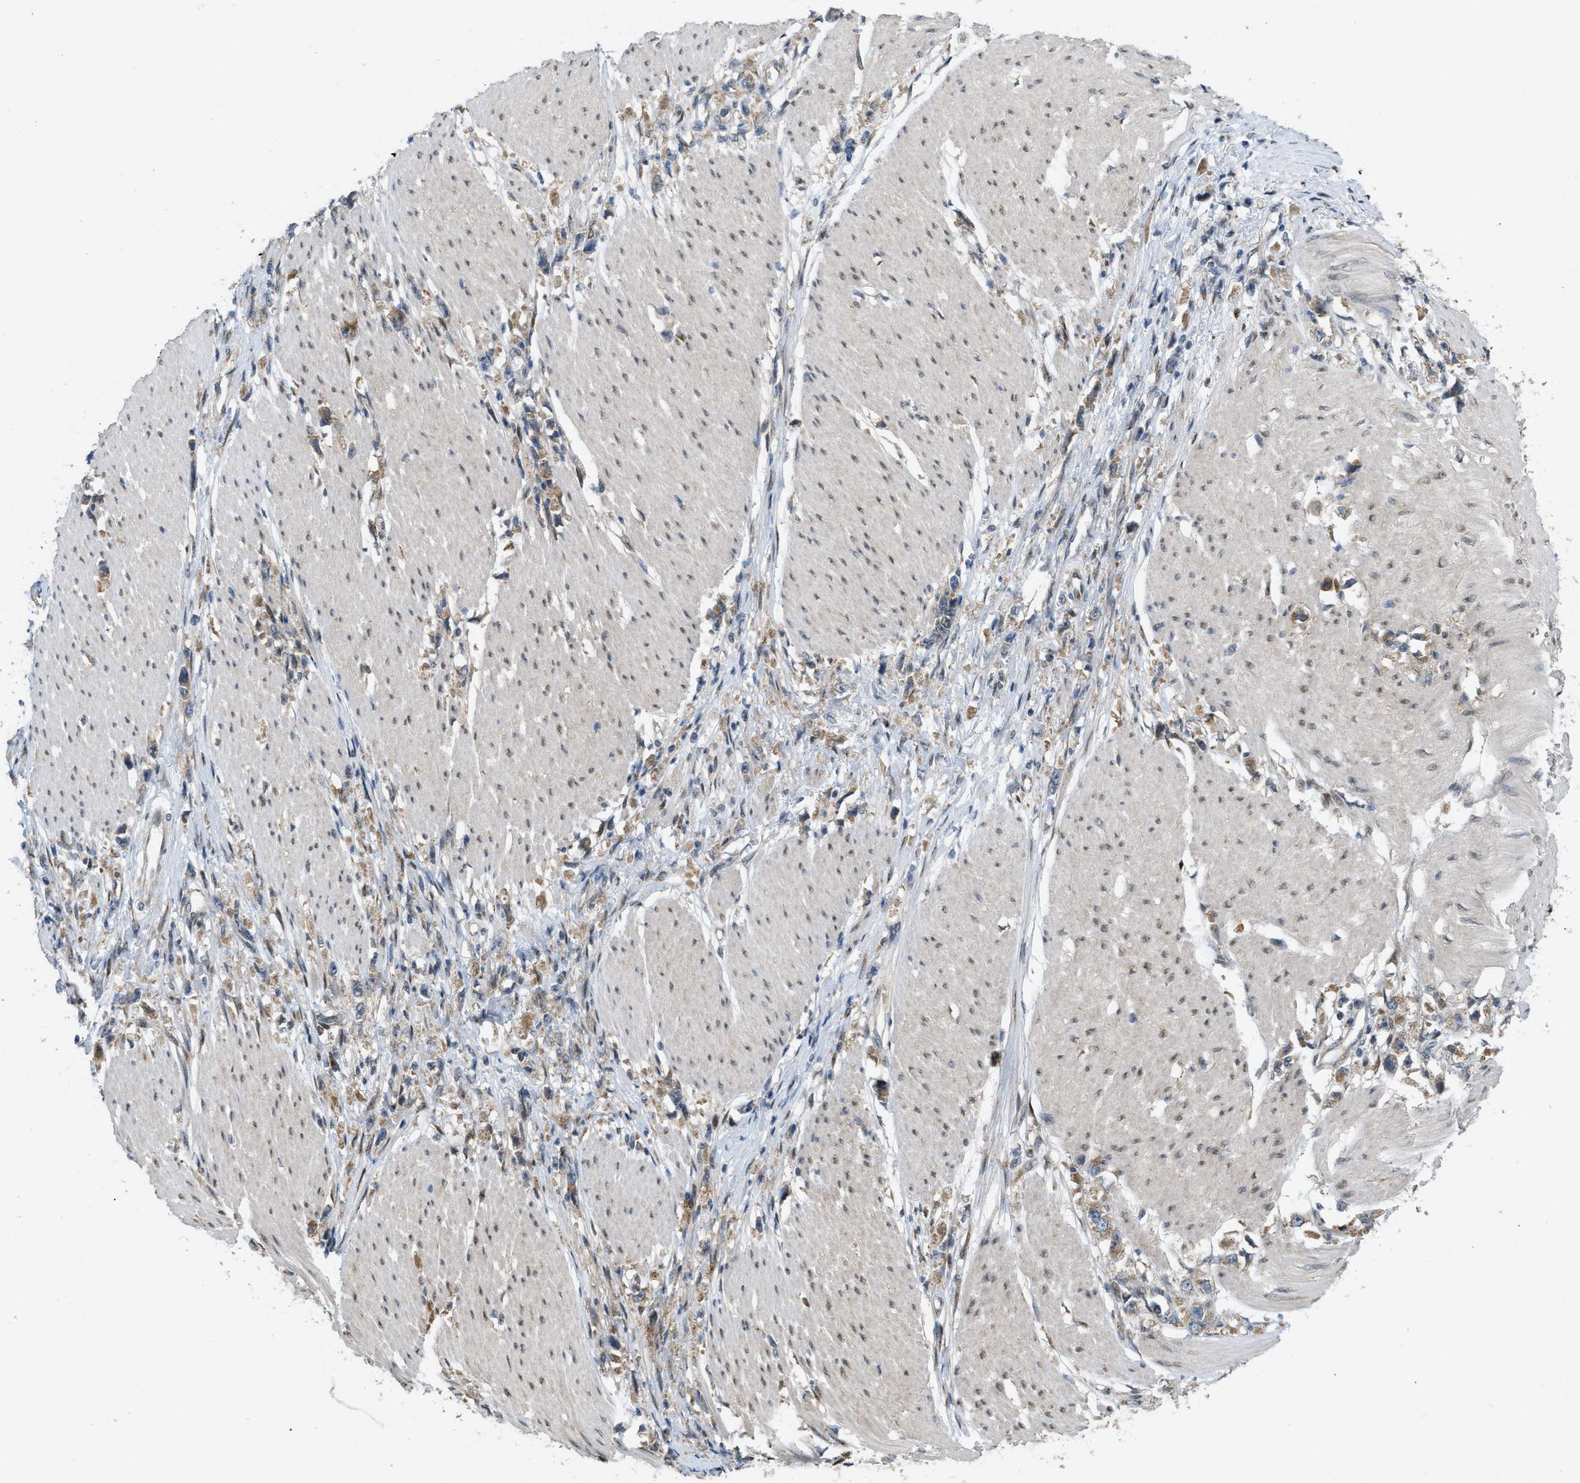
{"staining": {"intensity": "weak", "quantity": ">75%", "location": "cytoplasmic/membranous"}, "tissue": "stomach cancer", "cell_type": "Tumor cells", "image_type": "cancer", "snomed": [{"axis": "morphology", "description": "Adenocarcinoma, NOS"}, {"axis": "topography", "description": "Stomach"}], "caption": "IHC micrograph of neoplastic tissue: adenocarcinoma (stomach) stained using IHC reveals low levels of weak protein expression localized specifically in the cytoplasmic/membranous of tumor cells, appearing as a cytoplasmic/membranous brown color.", "gene": "IFNLR1", "patient": {"sex": "female", "age": 59}}